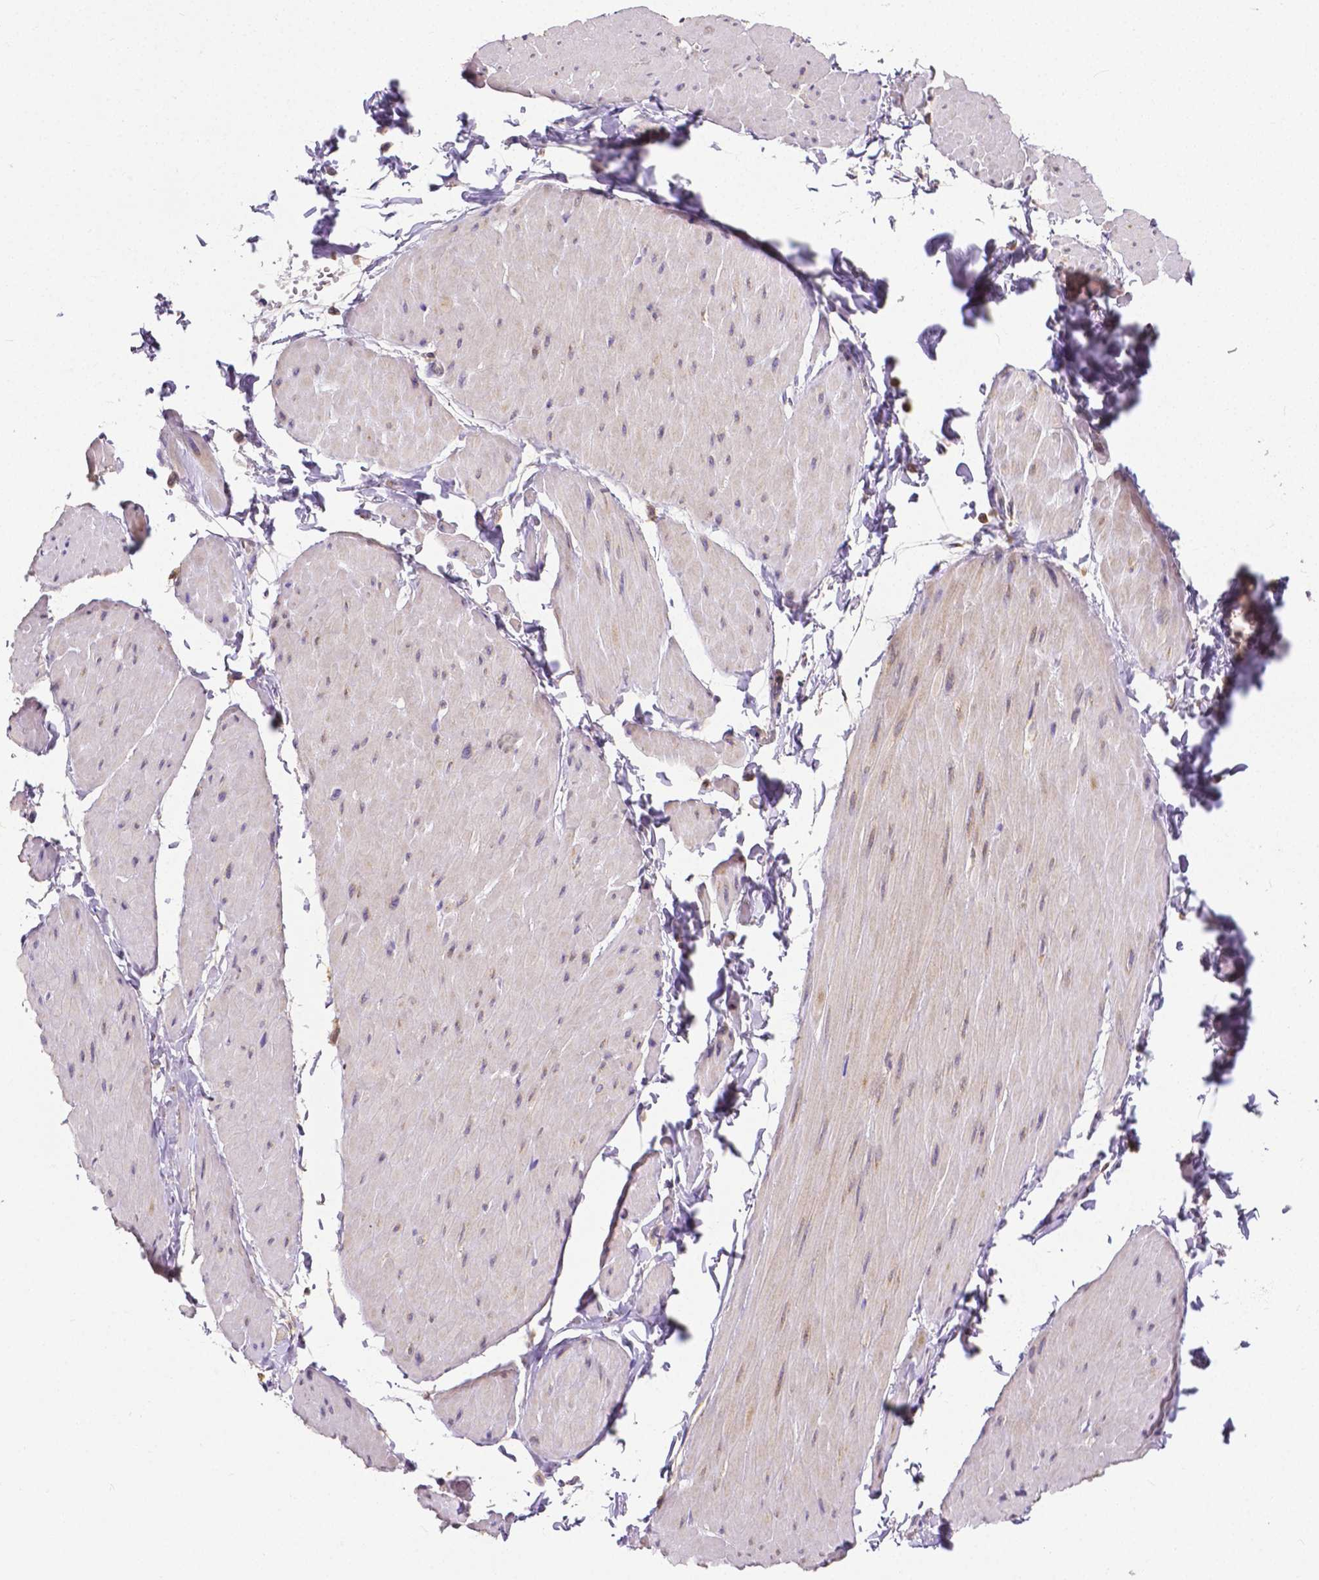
{"staining": {"intensity": "negative", "quantity": "none", "location": "none"}, "tissue": "adipose tissue", "cell_type": "Adipocytes", "image_type": "normal", "snomed": [{"axis": "morphology", "description": "Normal tissue, NOS"}, {"axis": "topography", "description": "Smooth muscle"}, {"axis": "topography", "description": "Peripheral nerve tissue"}], "caption": "Normal adipose tissue was stained to show a protein in brown. There is no significant expression in adipocytes. (DAB immunohistochemistry (IHC) with hematoxylin counter stain).", "gene": "DICER1", "patient": {"sex": "male", "age": 58}}